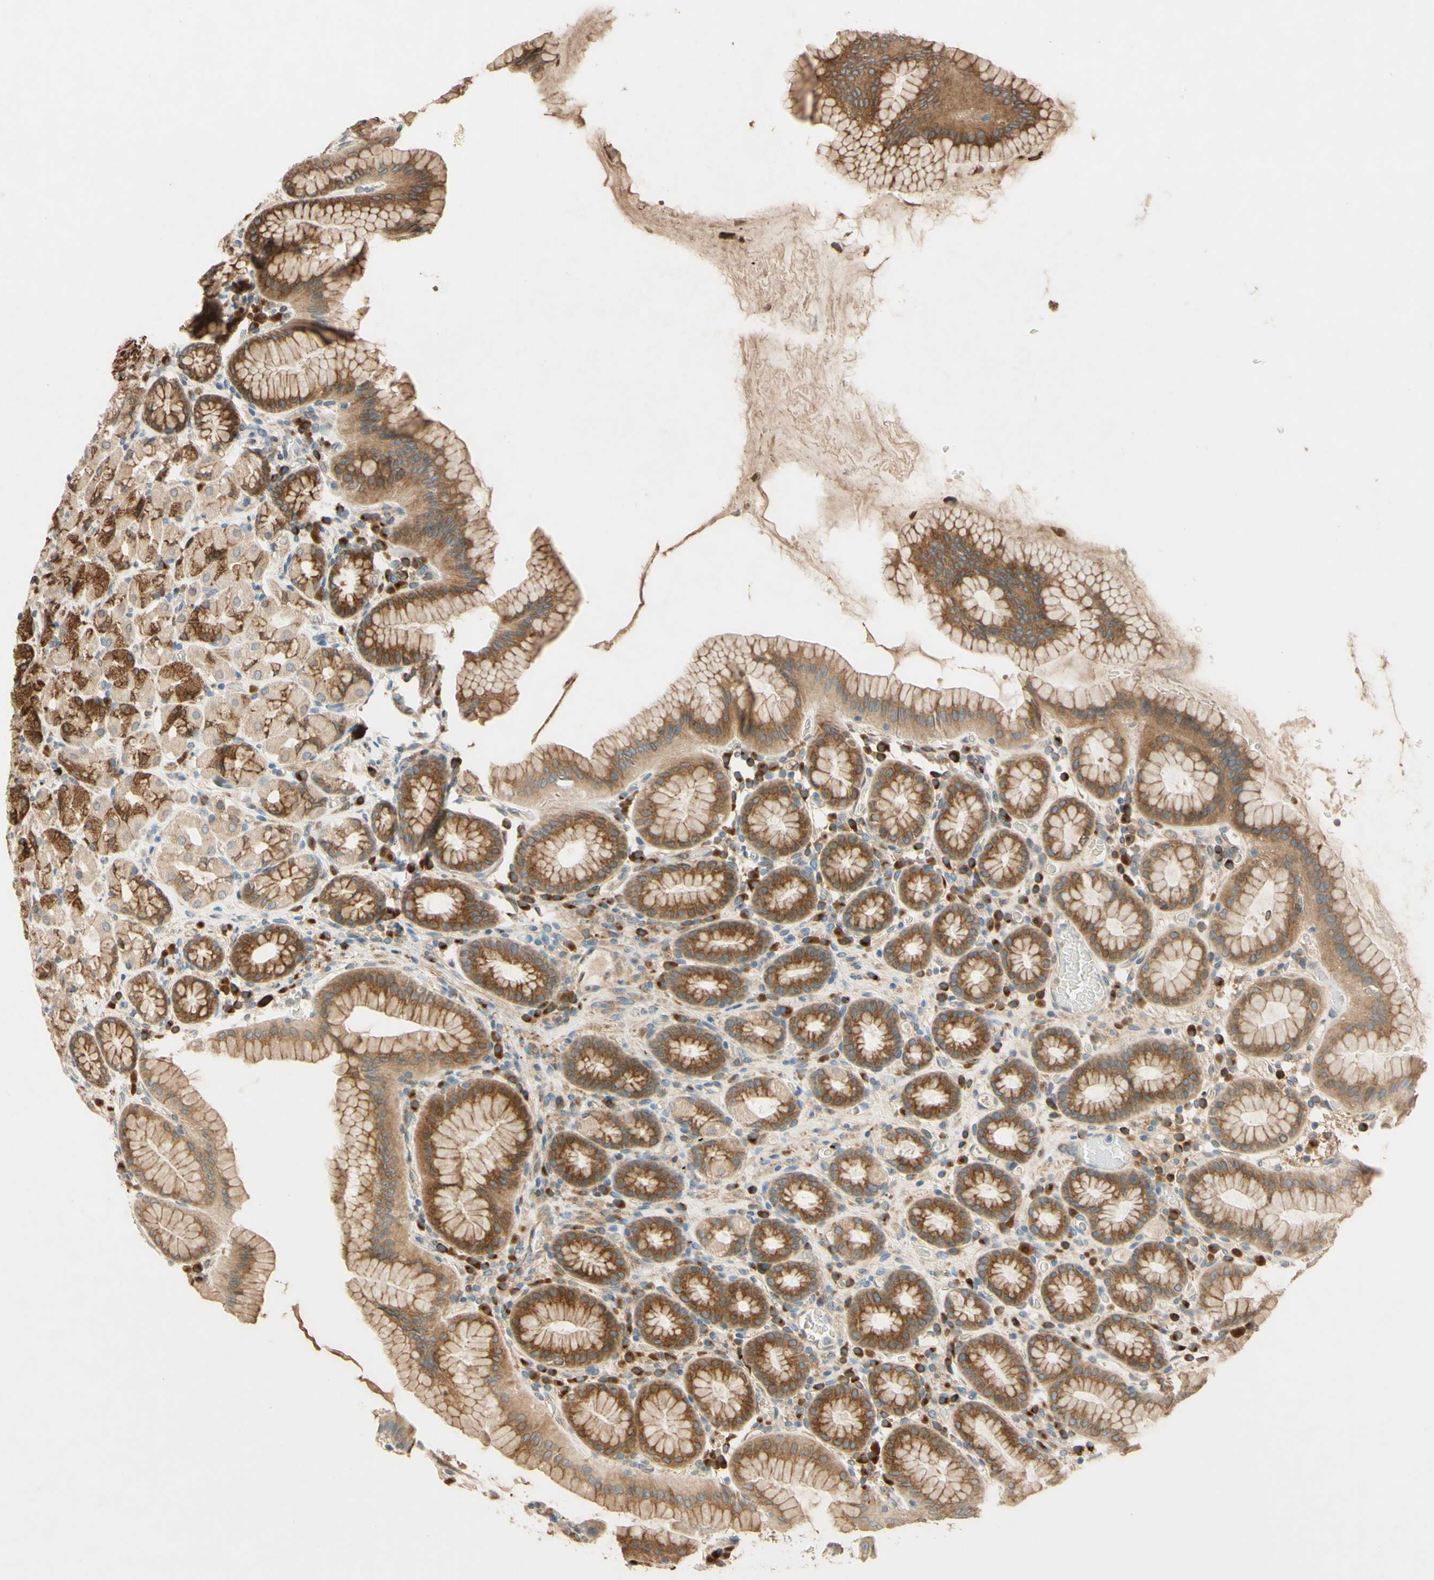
{"staining": {"intensity": "moderate", "quantity": "25%-75%", "location": "cytoplasmic/membranous"}, "tissue": "stomach", "cell_type": "Glandular cells", "image_type": "normal", "snomed": [{"axis": "morphology", "description": "Normal tissue, NOS"}, {"axis": "topography", "description": "Stomach, upper"}], "caption": "Benign stomach was stained to show a protein in brown. There is medium levels of moderate cytoplasmic/membranous staining in approximately 25%-75% of glandular cells. The staining is performed using DAB (3,3'-diaminobenzidine) brown chromogen to label protein expression. The nuclei are counter-stained blue using hematoxylin.", "gene": "PTPRU", "patient": {"sex": "male", "age": 68}}